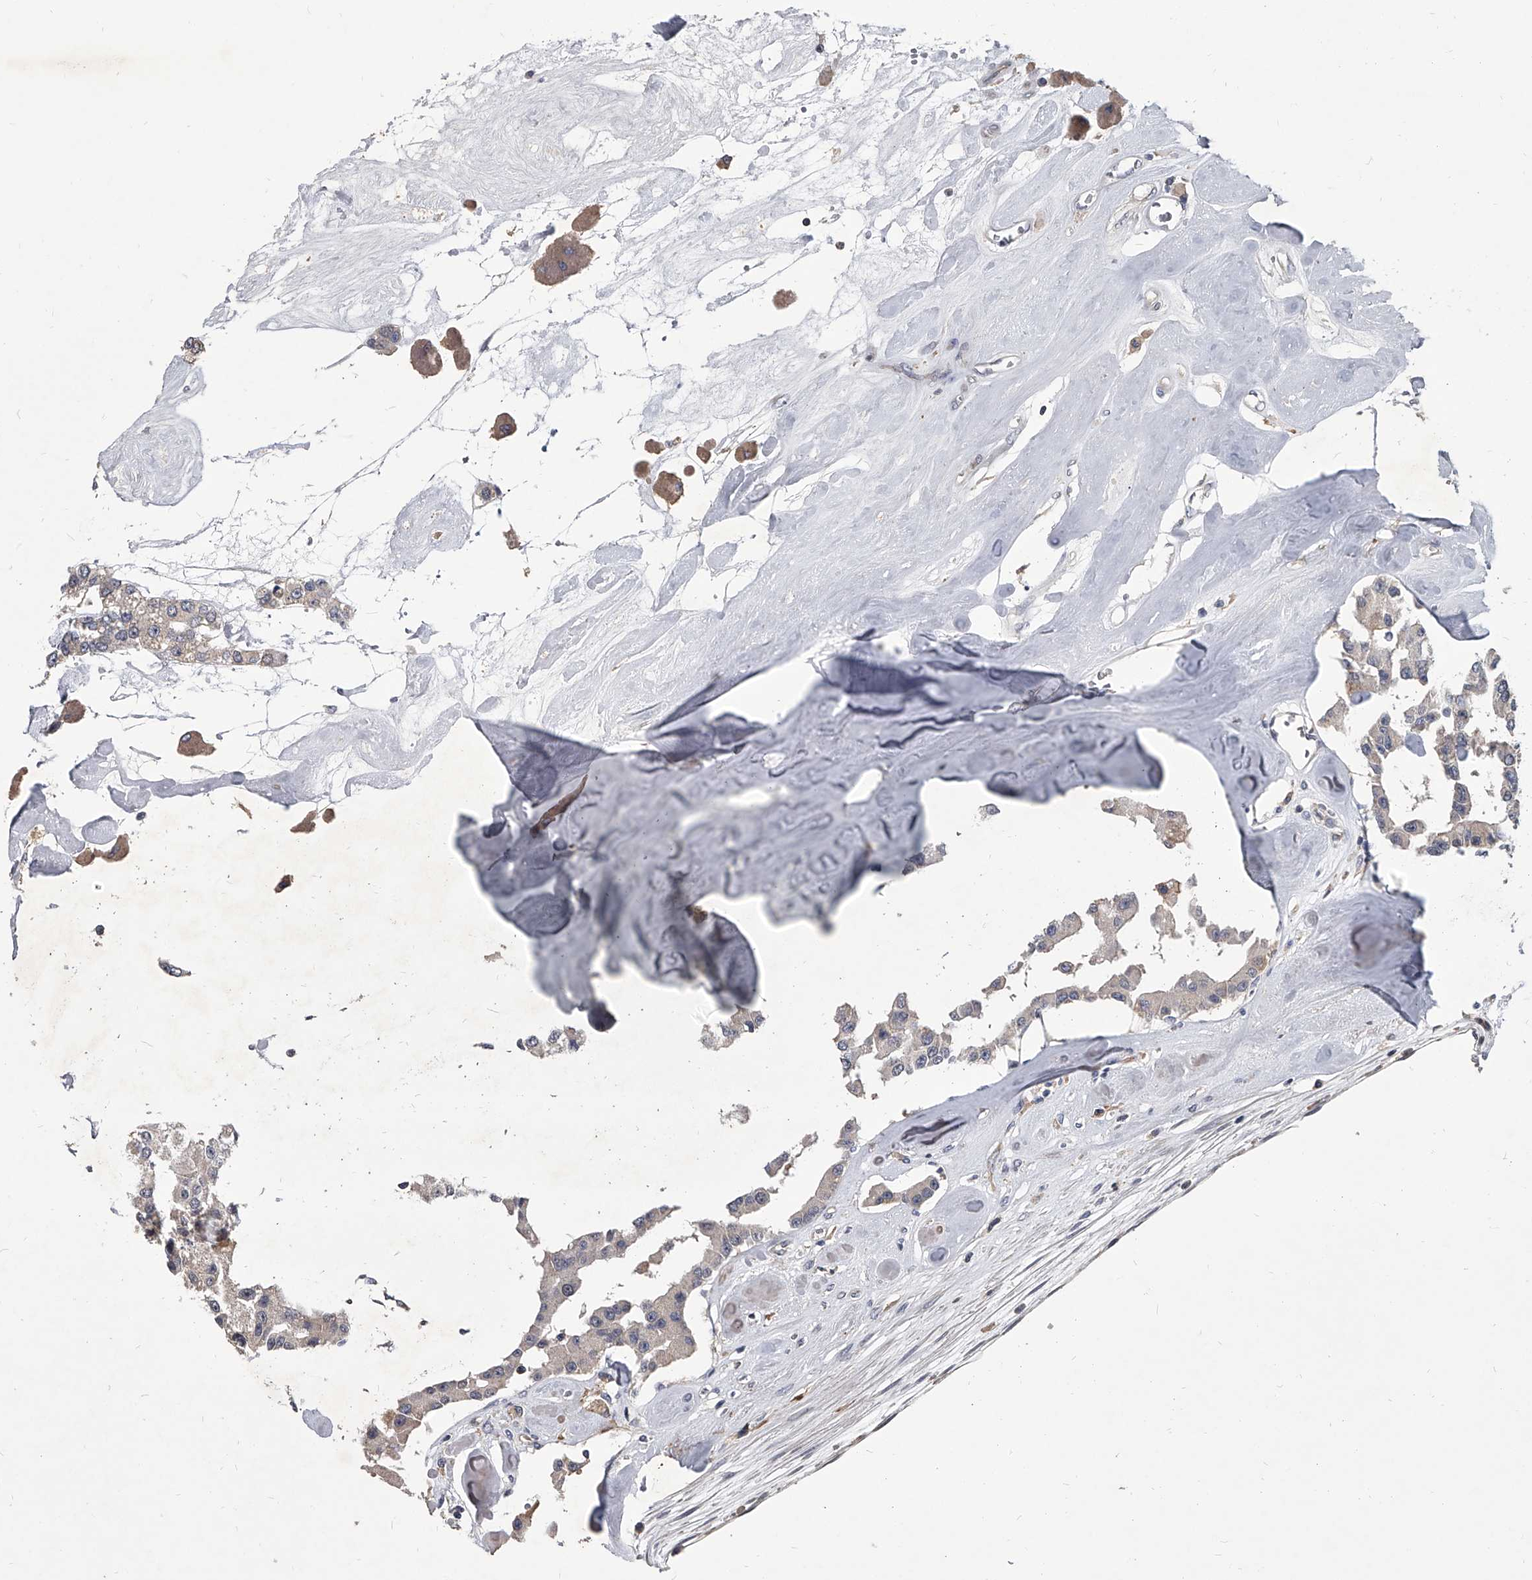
{"staining": {"intensity": "weak", "quantity": "<25%", "location": "cytoplasmic/membranous"}, "tissue": "carcinoid", "cell_type": "Tumor cells", "image_type": "cancer", "snomed": [{"axis": "morphology", "description": "Carcinoid, malignant, NOS"}, {"axis": "topography", "description": "Pancreas"}], "caption": "Carcinoid was stained to show a protein in brown. There is no significant staining in tumor cells. (IHC, brightfield microscopy, high magnification).", "gene": "MAP4K3", "patient": {"sex": "male", "age": 41}}